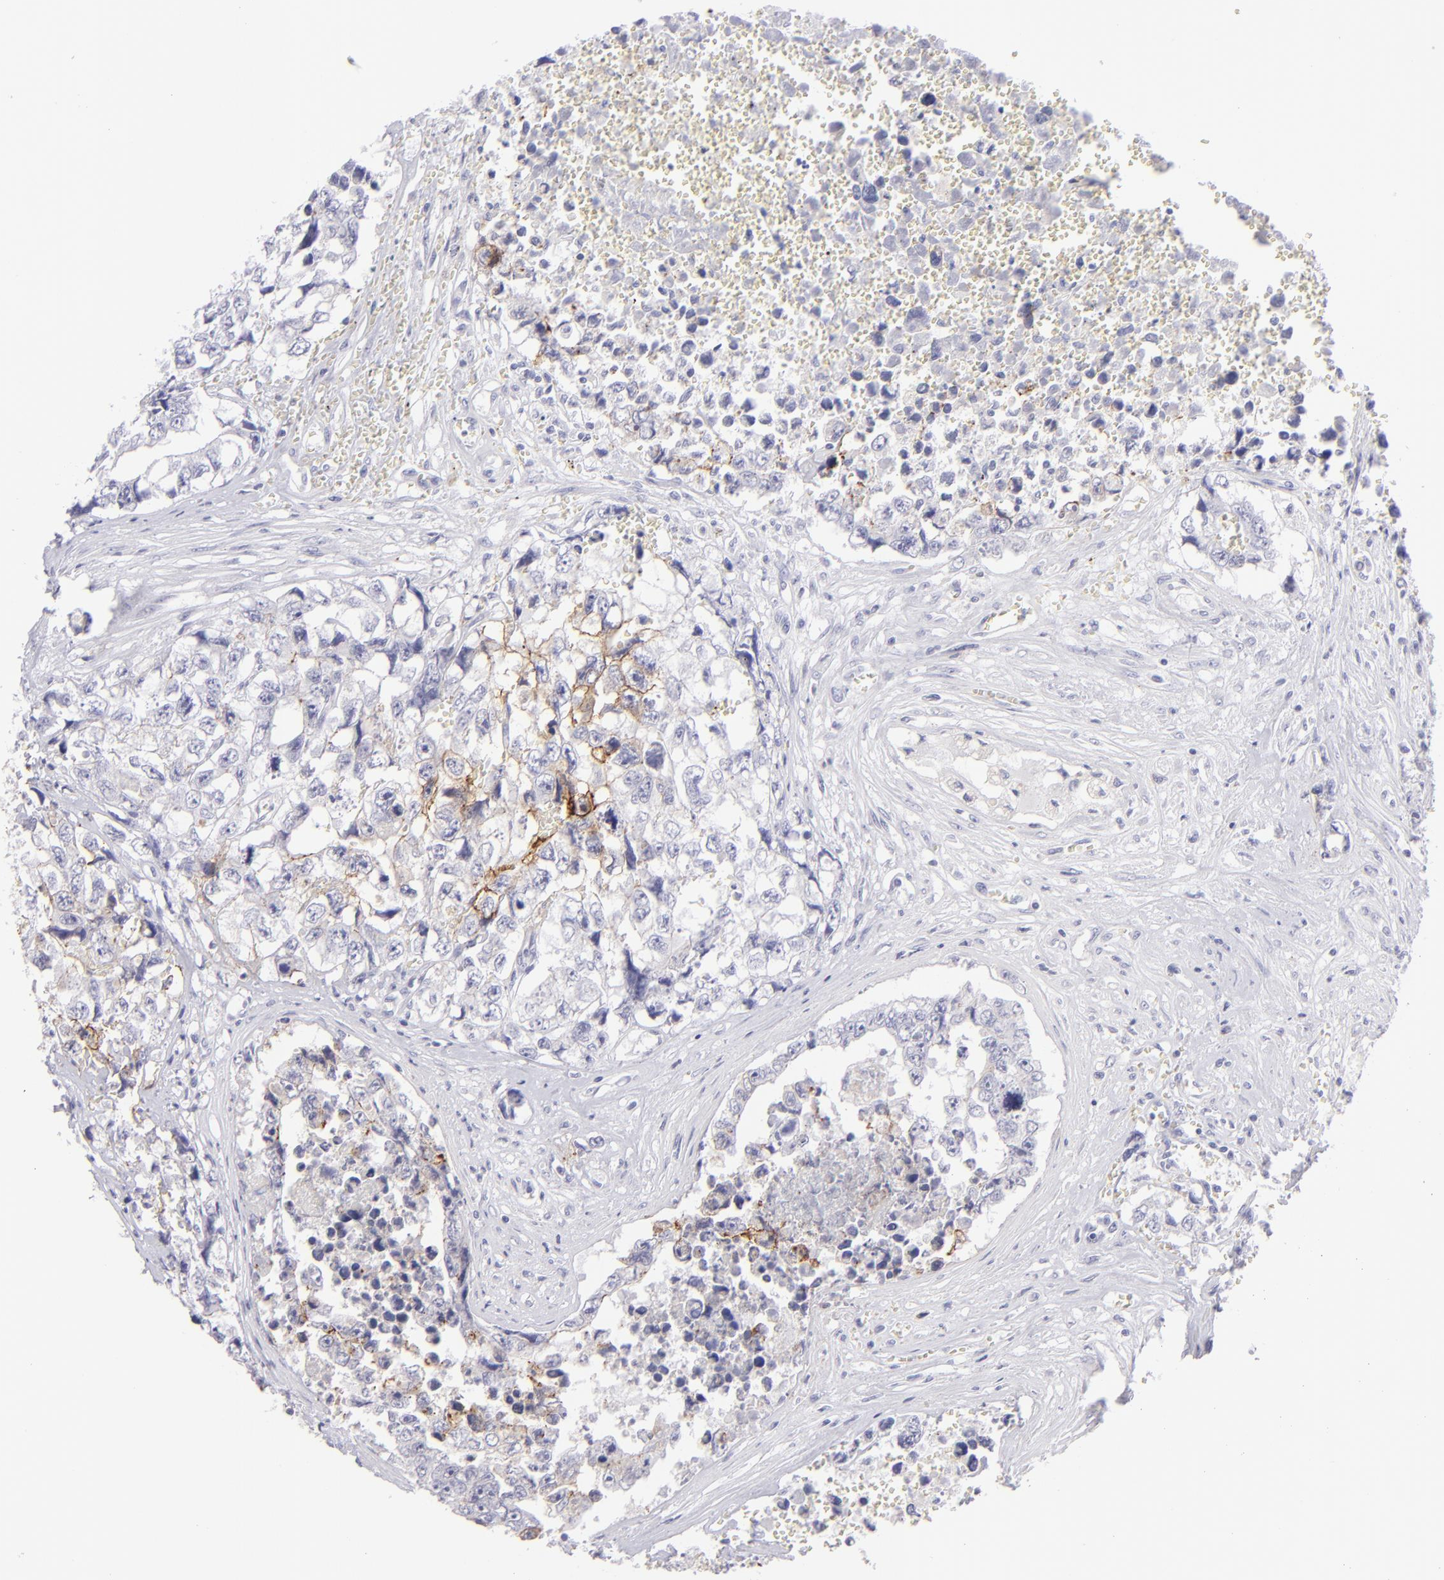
{"staining": {"intensity": "moderate", "quantity": "<25%", "location": "cytoplasmic/membranous"}, "tissue": "testis cancer", "cell_type": "Tumor cells", "image_type": "cancer", "snomed": [{"axis": "morphology", "description": "Carcinoma, Embryonal, NOS"}, {"axis": "topography", "description": "Testis"}], "caption": "Testis embryonal carcinoma stained for a protein shows moderate cytoplasmic/membranous positivity in tumor cells.", "gene": "CLDN4", "patient": {"sex": "male", "age": 31}}